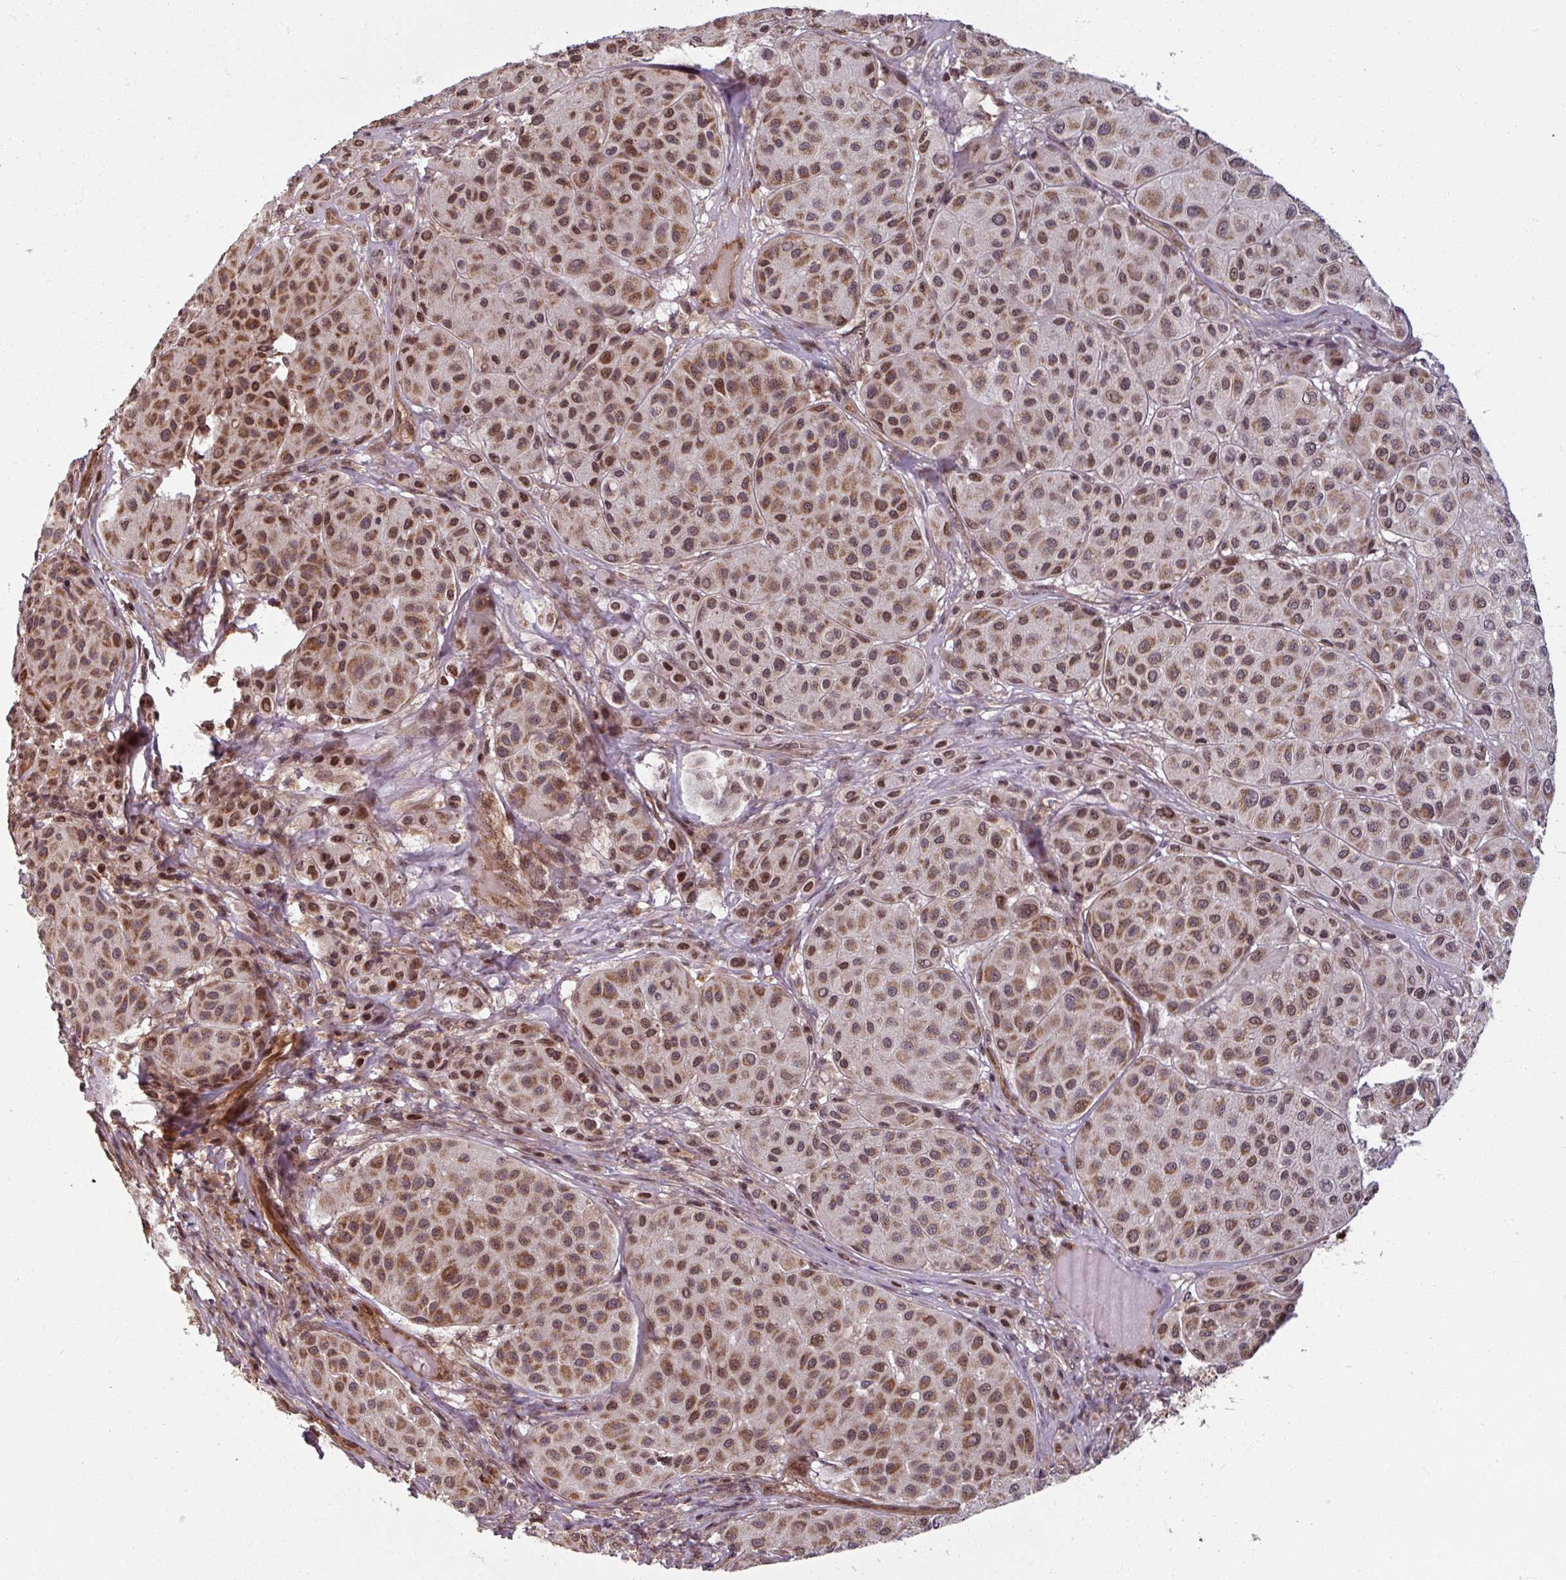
{"staining": {"intensity": "moderate", "quantity": ">75%", "location": "cytoplasmic/membranous,nuclear"}, "tissue": "melanoma", "cell_type": "Tumor cells", "image_type": "cancer", "snomed": [{"axis": "morphology", "description": "Malignant melanoma, Metastatic site"}, {"axis": "topography", "description": "Smooth muscle"}], "caption": "Human malignant melanoma (metastatic site) stained with a protein marker exhibits moderate staining in tumor cells.", "gene": "SWI5", "patient": {"sex": "male", "age": 41}}